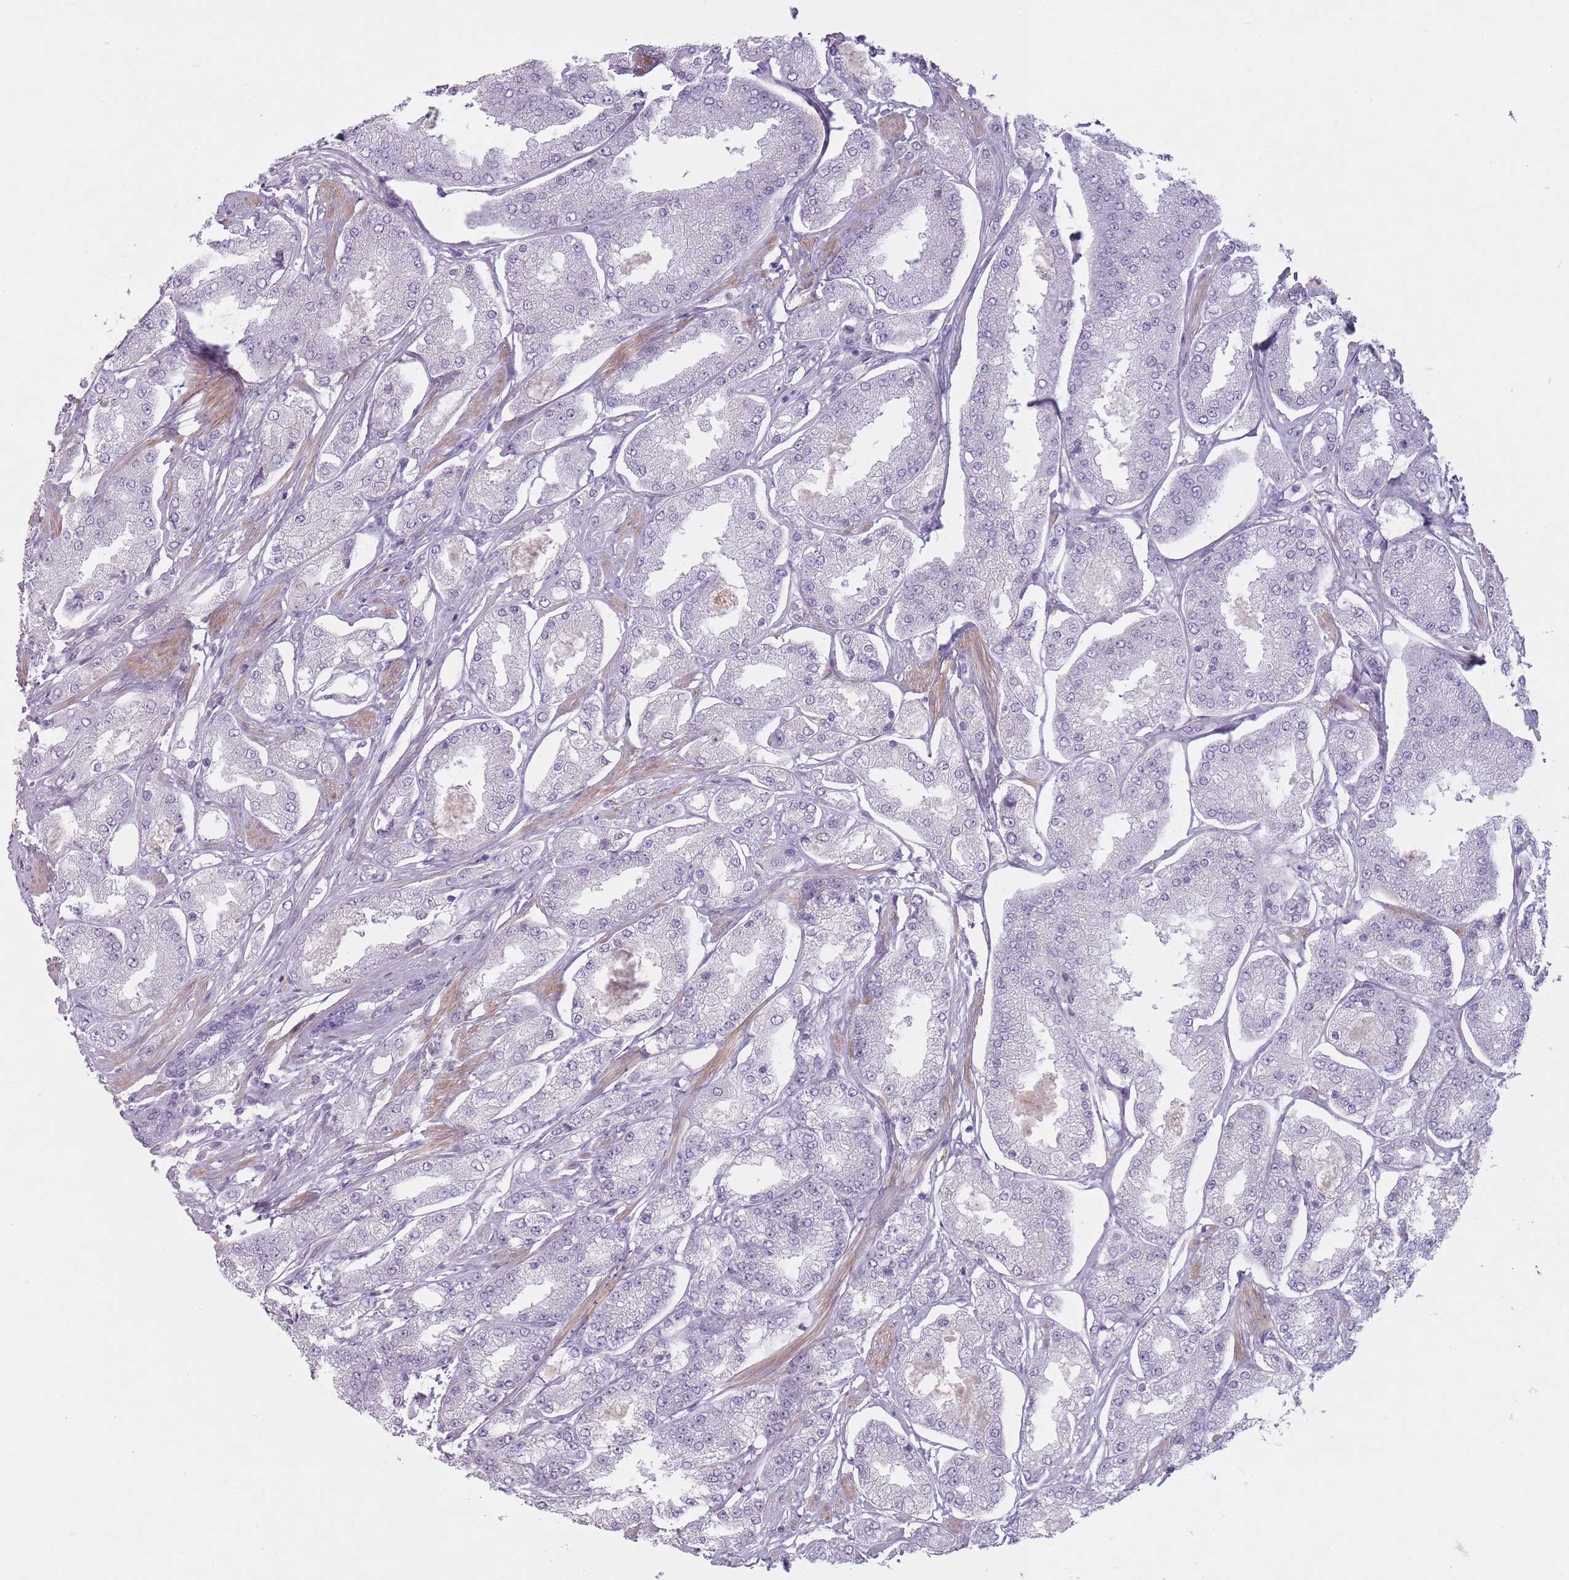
{"staining": {"intensity": "negative", "quantity": "none", "location": "none"}, "tissue": "prostate cancer", "cell_type": "Tumor cells", "image_type": "cancer", "snomed": [{"axis": "morphology", "description": "Adenocarcinoma, High grade"}, {"axis": "topography", "description": "Prostate"}], "caption": "Protein analysis of prostate cancer demonstrates no significant positivity in tumor cells.", "gene": "RFX4", "patient": {"sex": "male", "age": 69}}